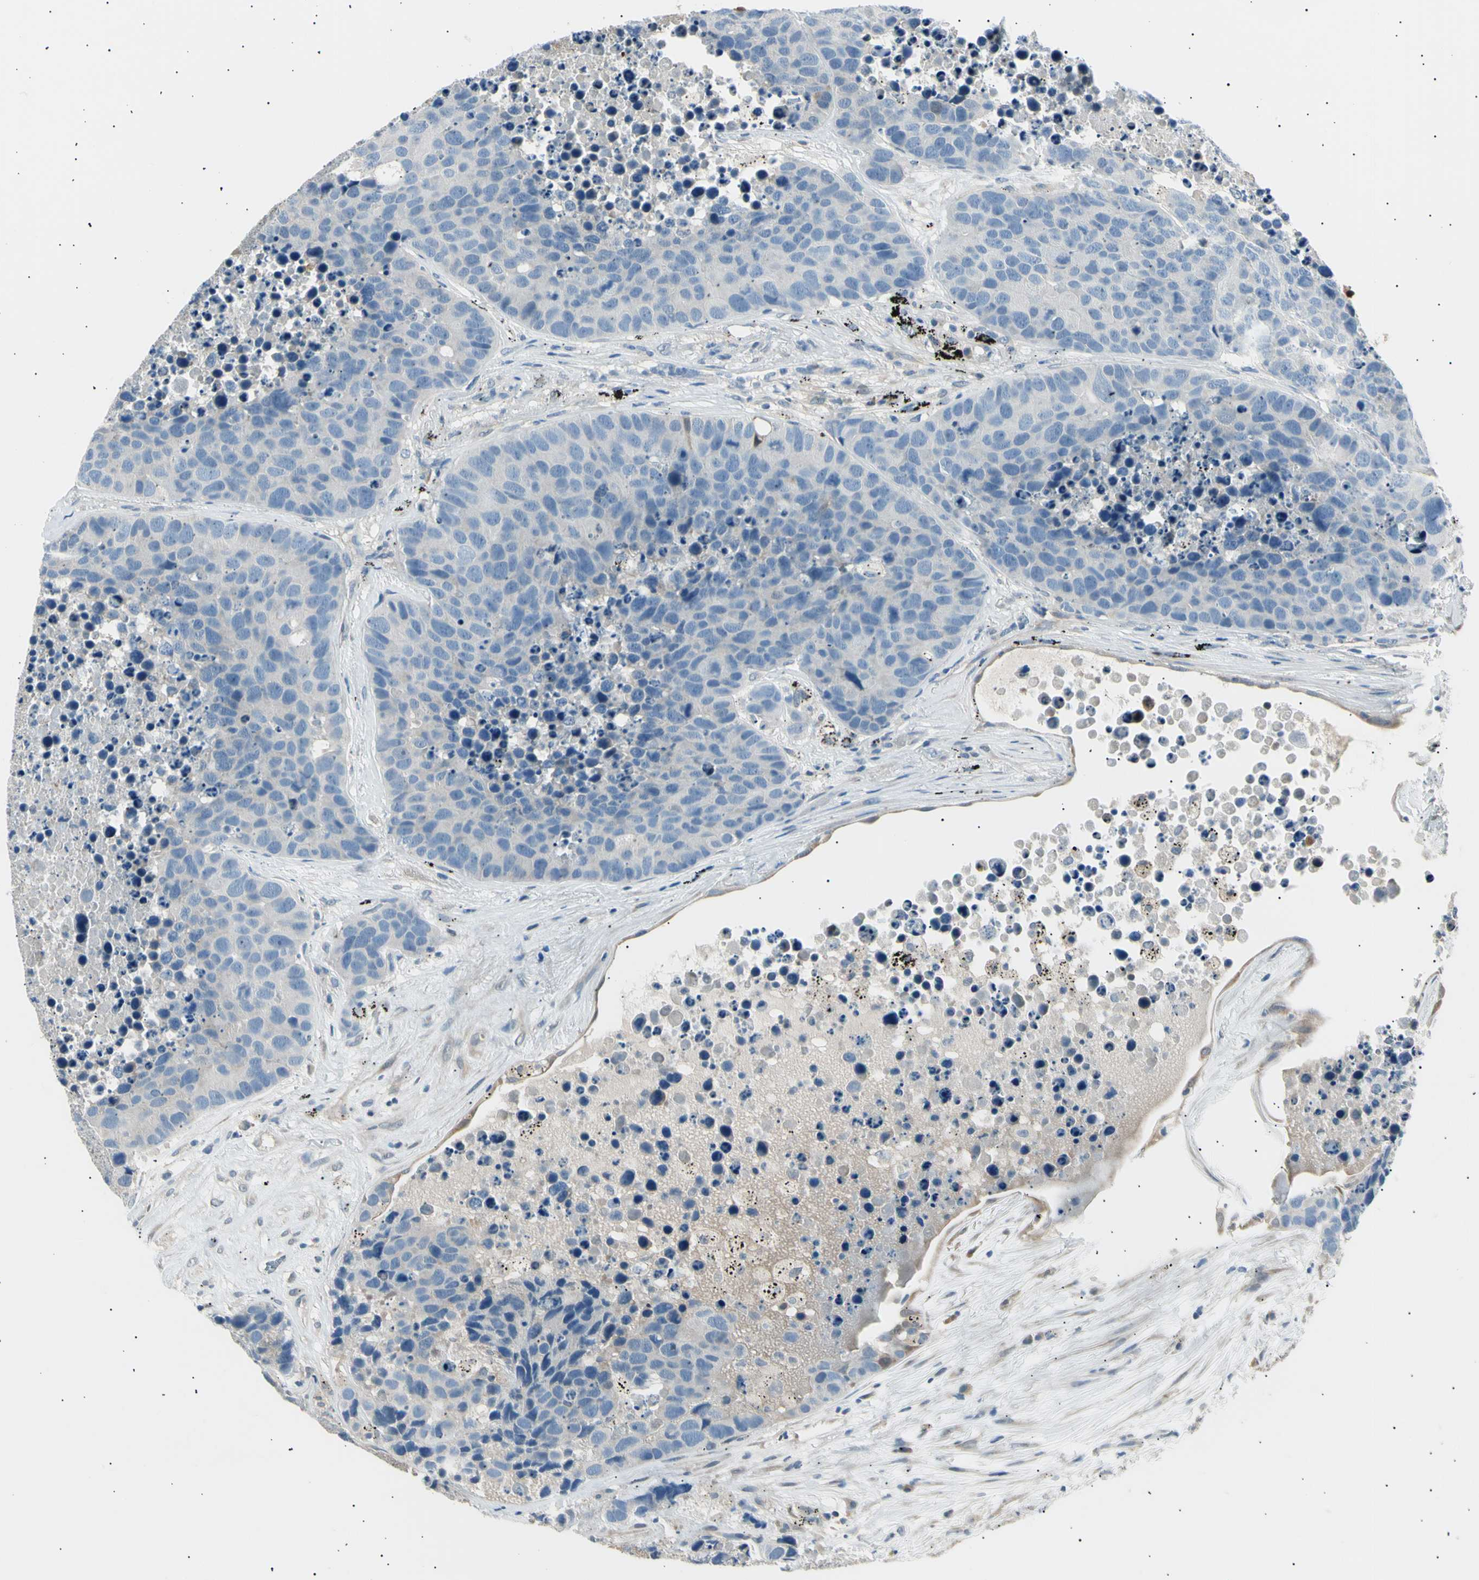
{"staining": {"intensity": "negative", "quantity": "none", "location": "none"}, "tissue": "carcinoid", "cell_type": "Tumor cells", "image_type": "cancer", "snomed": [{"axis": "morphology", "description": "Carcinoid, malignant, NOS"}, {"axis": "topography", "description": "Lung"}], "caption": "High magnification brightfield microscopy of carcinoid (malignant) stained with DAB (3,3'-diaminobenzidine) (brown) and counterstained with hematoxylin (blue): tumor cells show no significant expression.", "gene": "LHPP", "patient": {"sex": "male", "age": 60}}